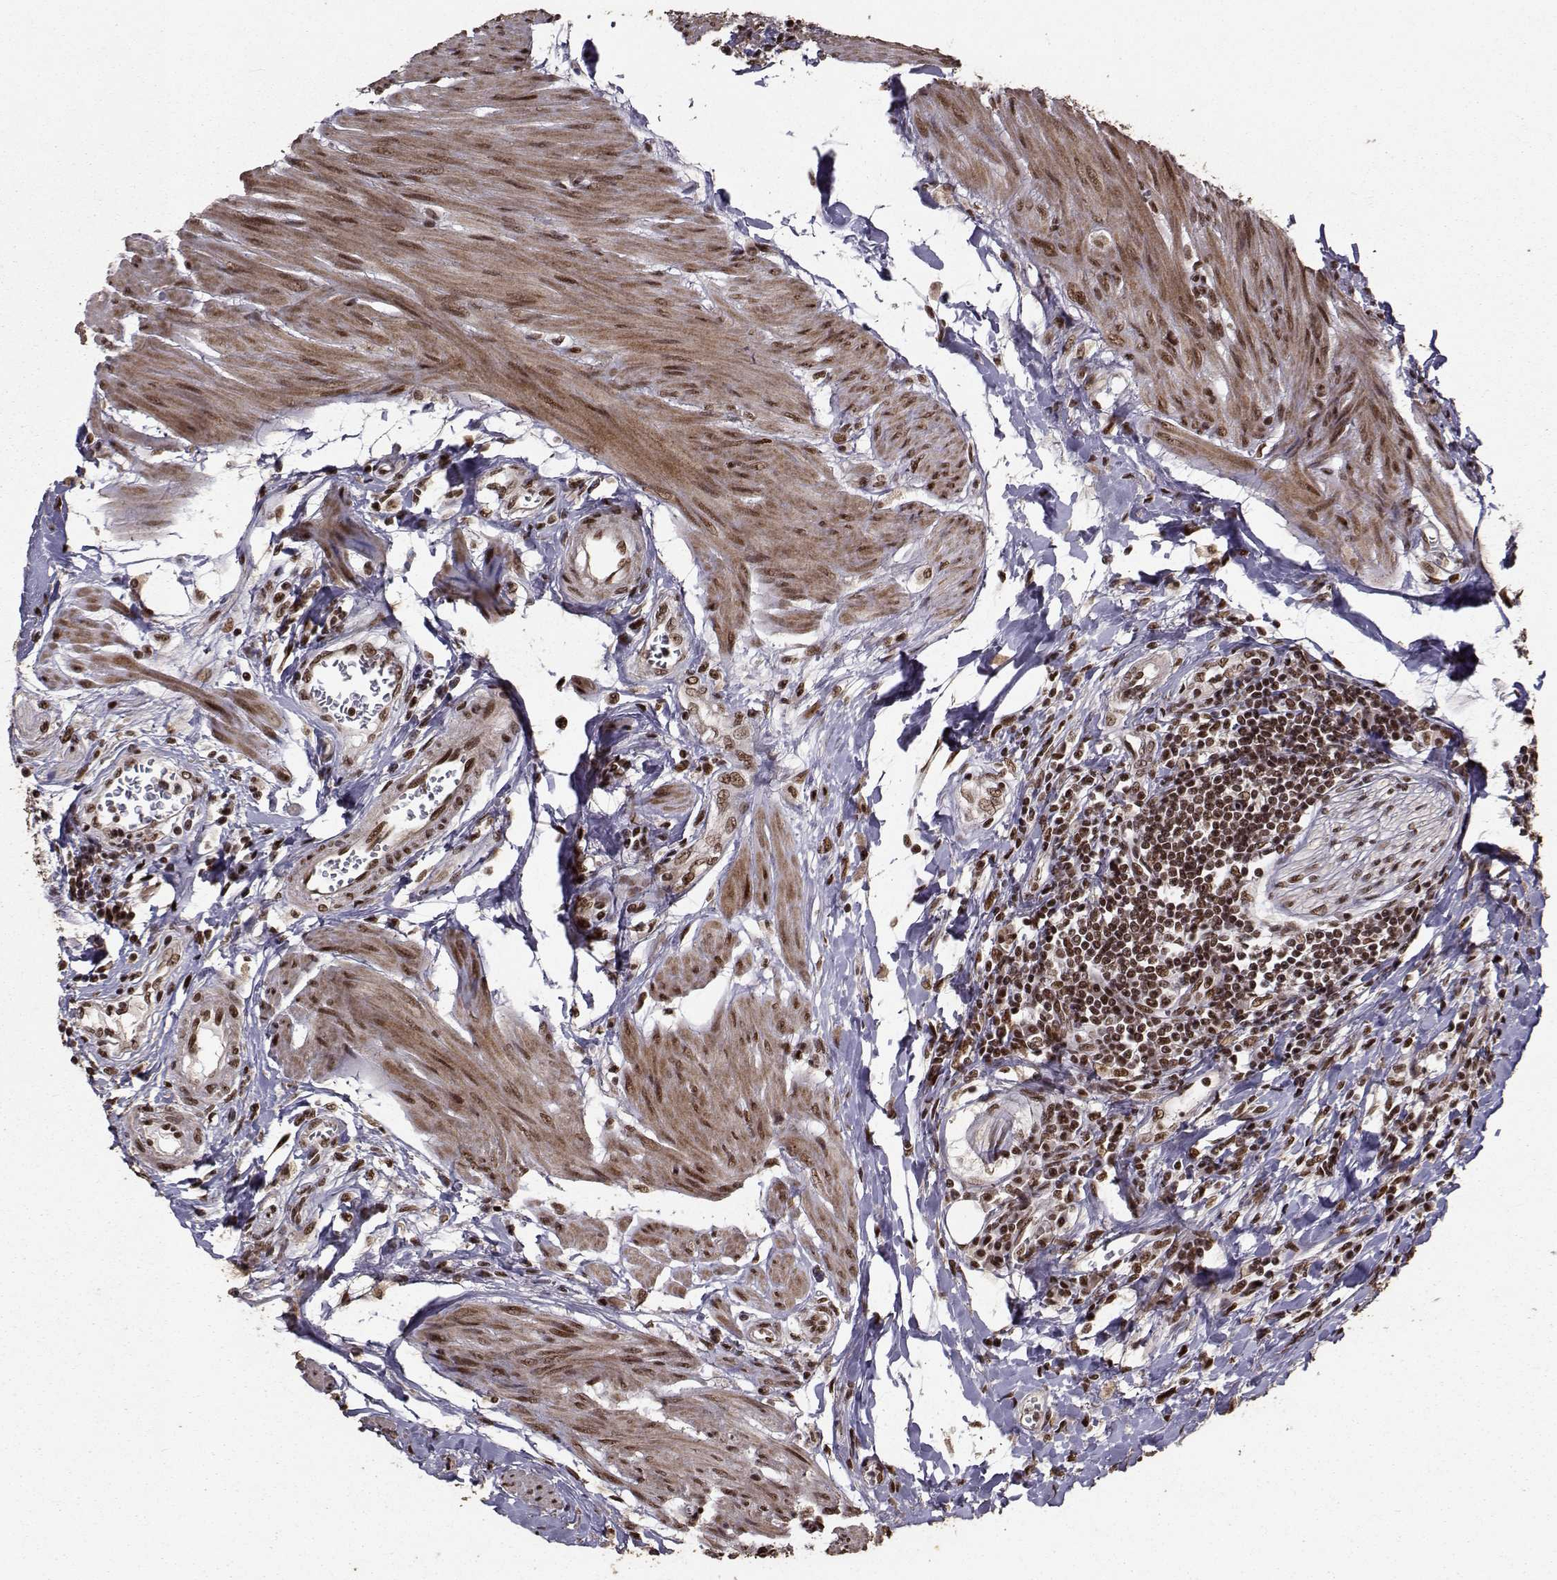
{"staining": {"intensity": "strong", "quantity": ">75%", "location": "nuclear"}, "tissue": "urothelial cancer", "cell_type": "Tumor cells", "image_type": "cancer", "snomed": [{"axis": "morphology", "description": "Urothelial carcinoma, High grade"}, {"axis": "topography", "description": "Urinary bladder"}], "caption": "Tumor cells show high levels of strong nuclear expression in about >75% of cells in urothelial cancer.", "gene": "SF1", "patient": {"sex": "female", "age": 58}}